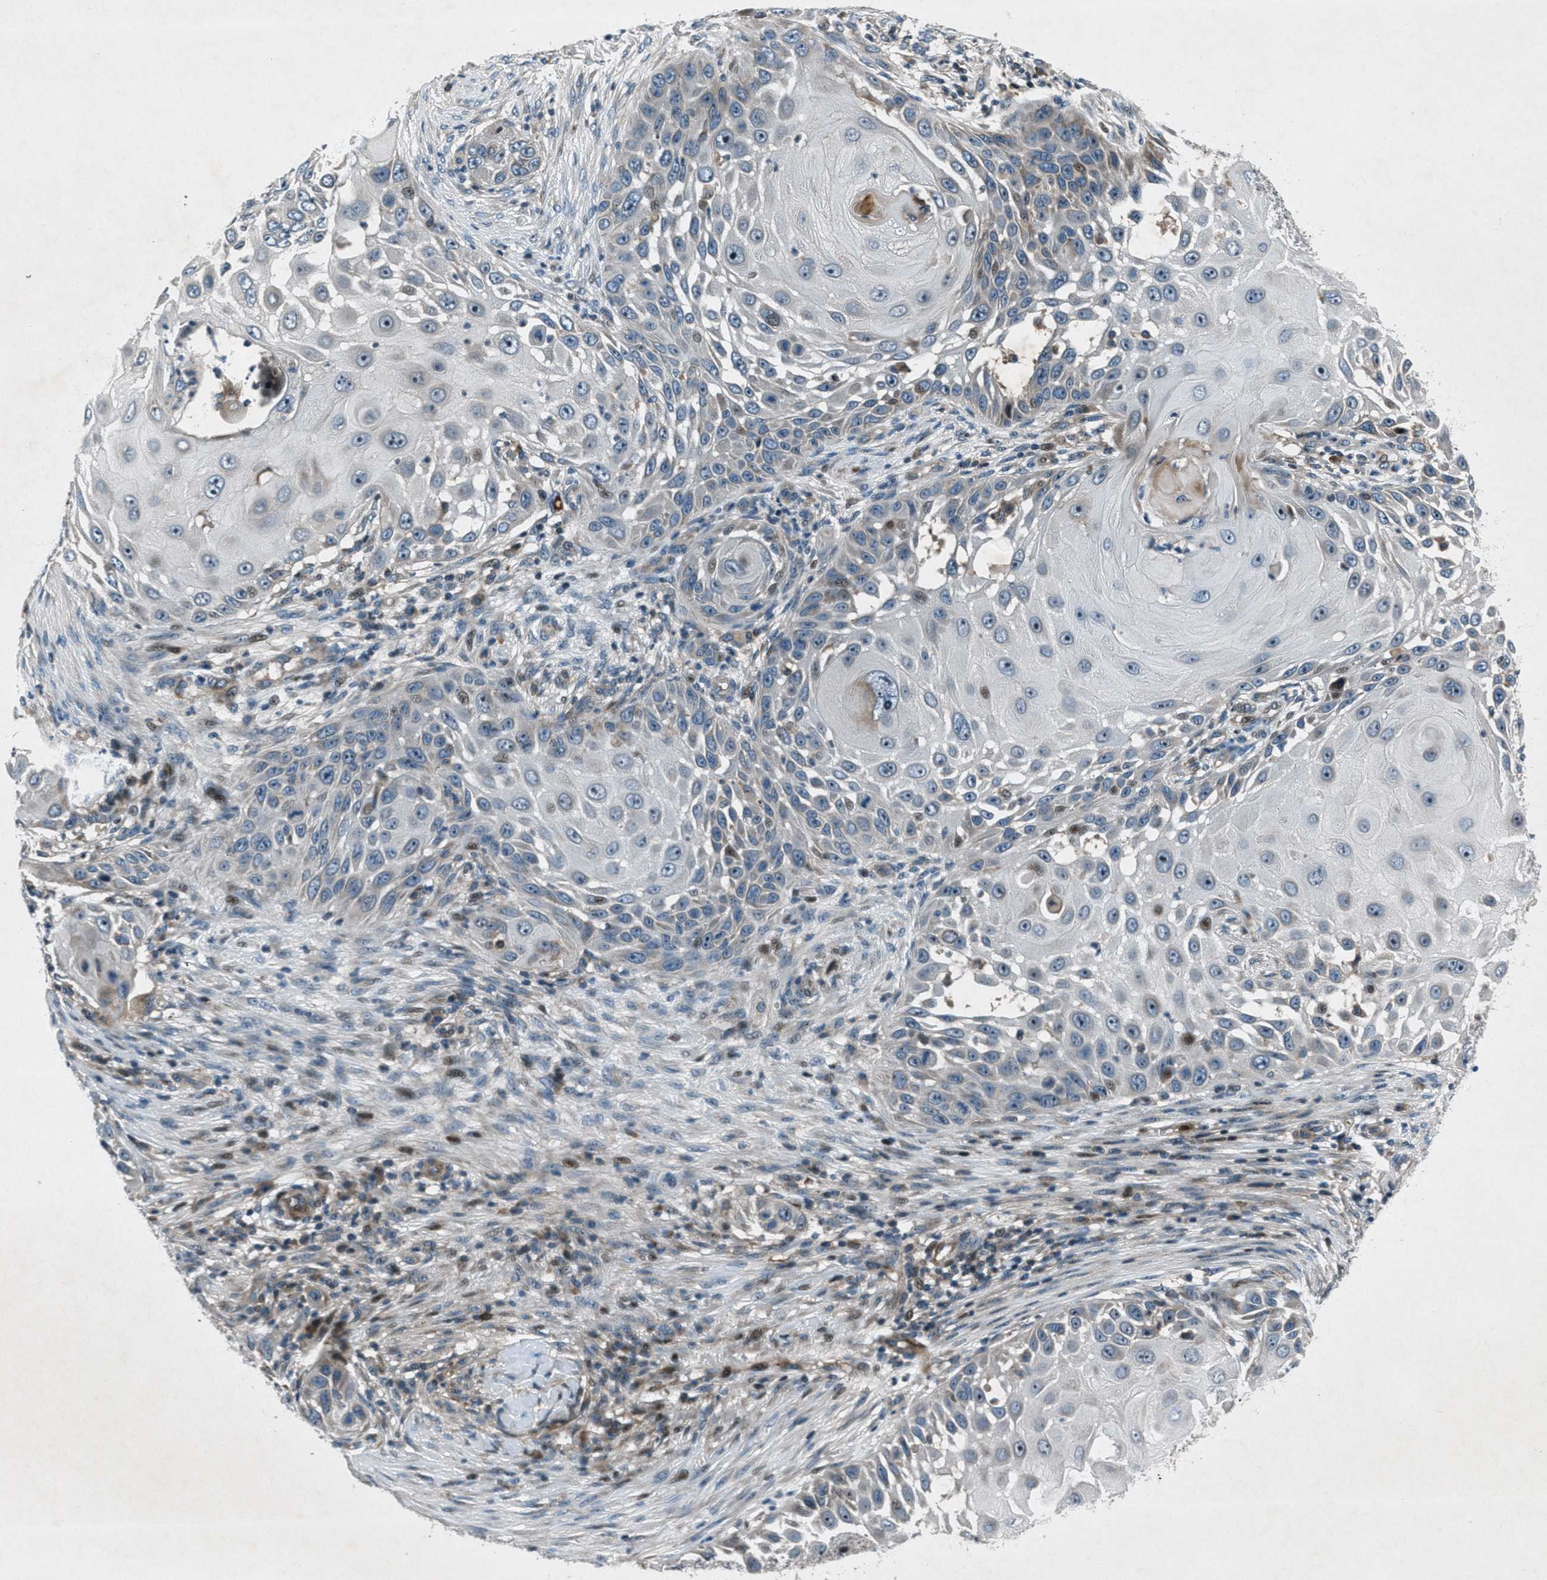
{"staining": {"intensity": "negative", "quantity": "none", "location": "none"}, "tissue": "skin cancer", "cell_type": "Tumor cells", "image_type": "cancer", "snomed": [{"axis": "morphology", "description": "Squamous cell carcinoma, NOS"}, {"axis": "topography", "description": "Skin"}], "caption": "An IHC micrograph of skin cancer (squamous cell carcinoma) is shown. There is no staining in tumor cells of skin cancer (squamous cell carcinoma).", "gene": "CLEC2D", "patient": {"sex": "female", "age": 44}}